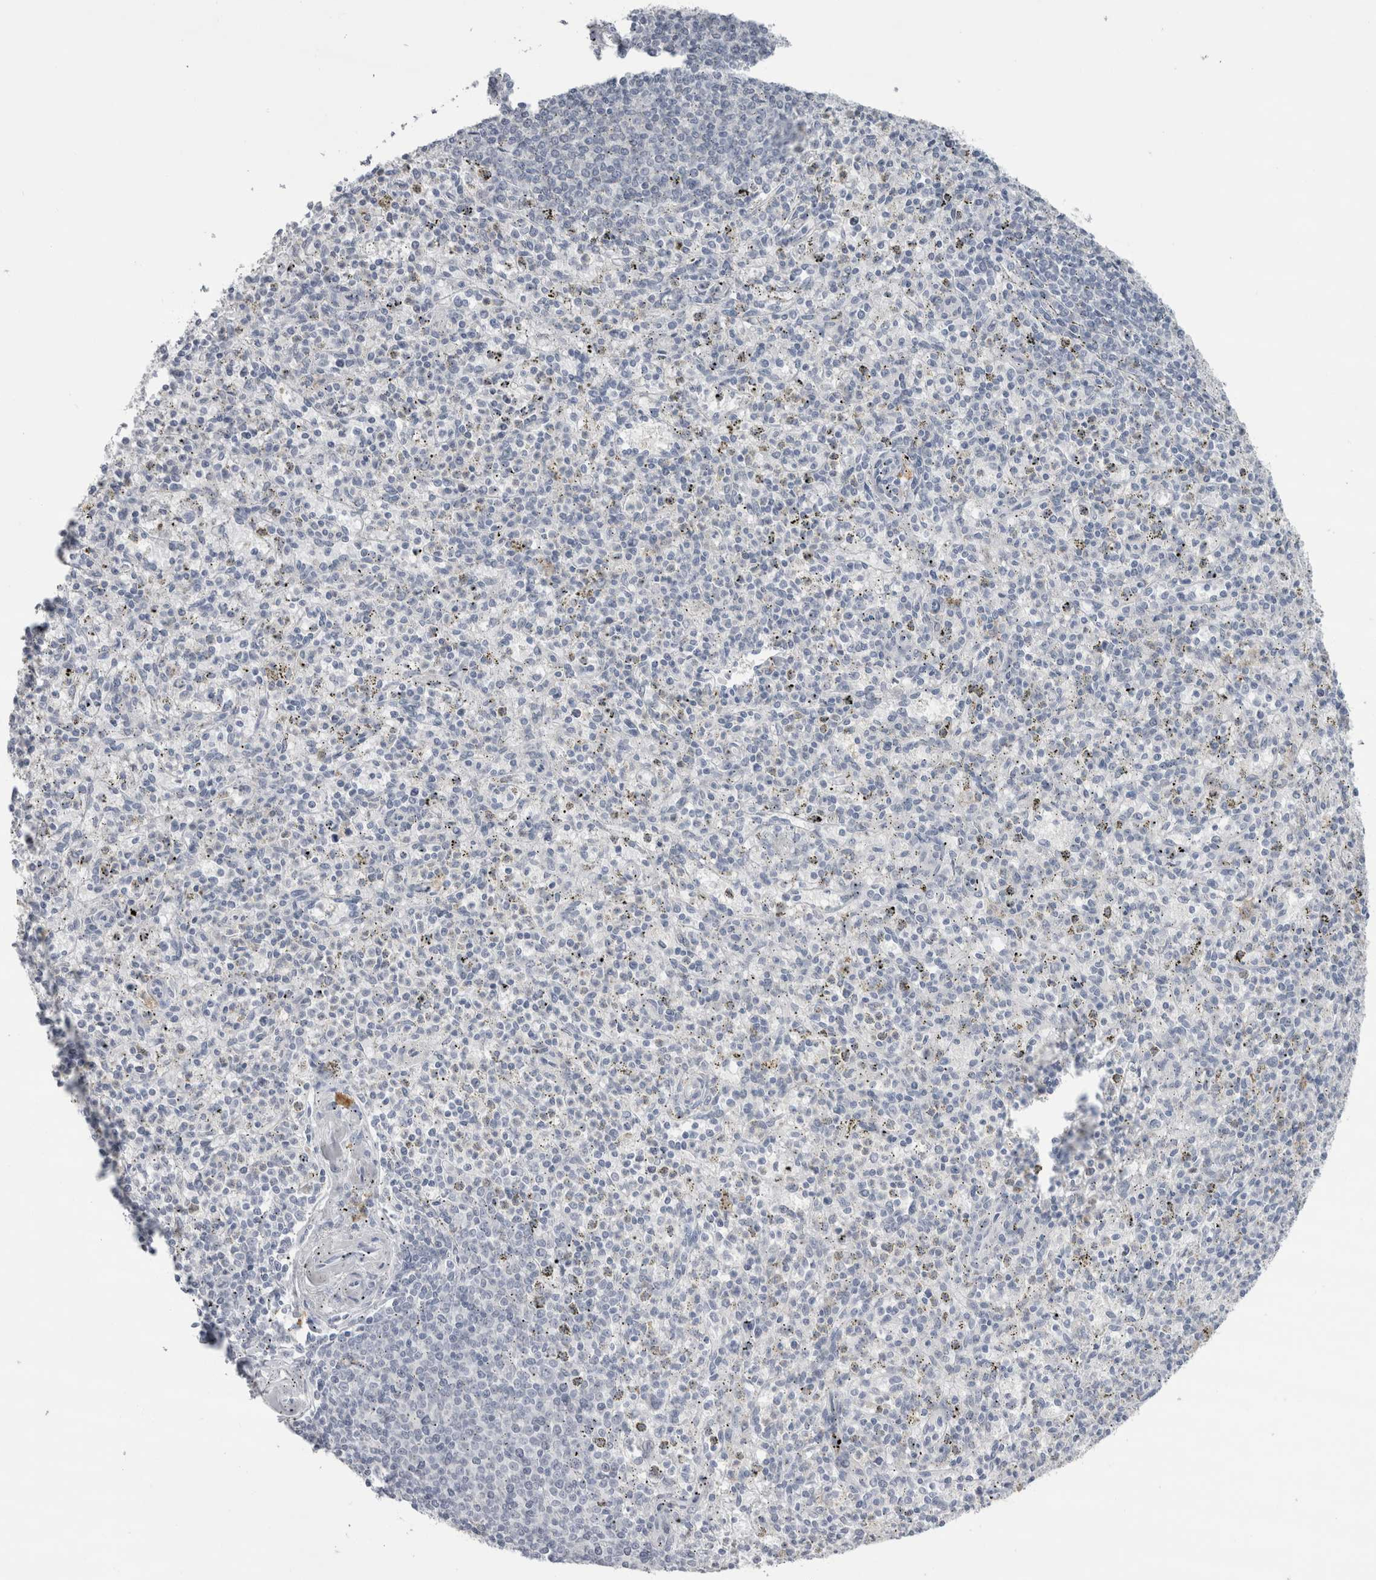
{"staining": {"intensity": "negative", "quantity": "none", "location": "none"}, "tissue": "spleen", "cell_type": "Cells in red pulp", "image_type": "normal", "snomed": [{"axis": "morphology", "description": "Normal tissue, NOS"}, {"axis": "topography", "description": "Spleen"}], "caption": "A high-resolution histopathology image shows IHC staining of normal spleen, which exhibits no significant staining in cells in red pulp. (DAB immunohistochemistry (IHC) with hematoxylin counter stain).", "gene": "CDH17", "patient": {"sex": "male", "age": 72}}